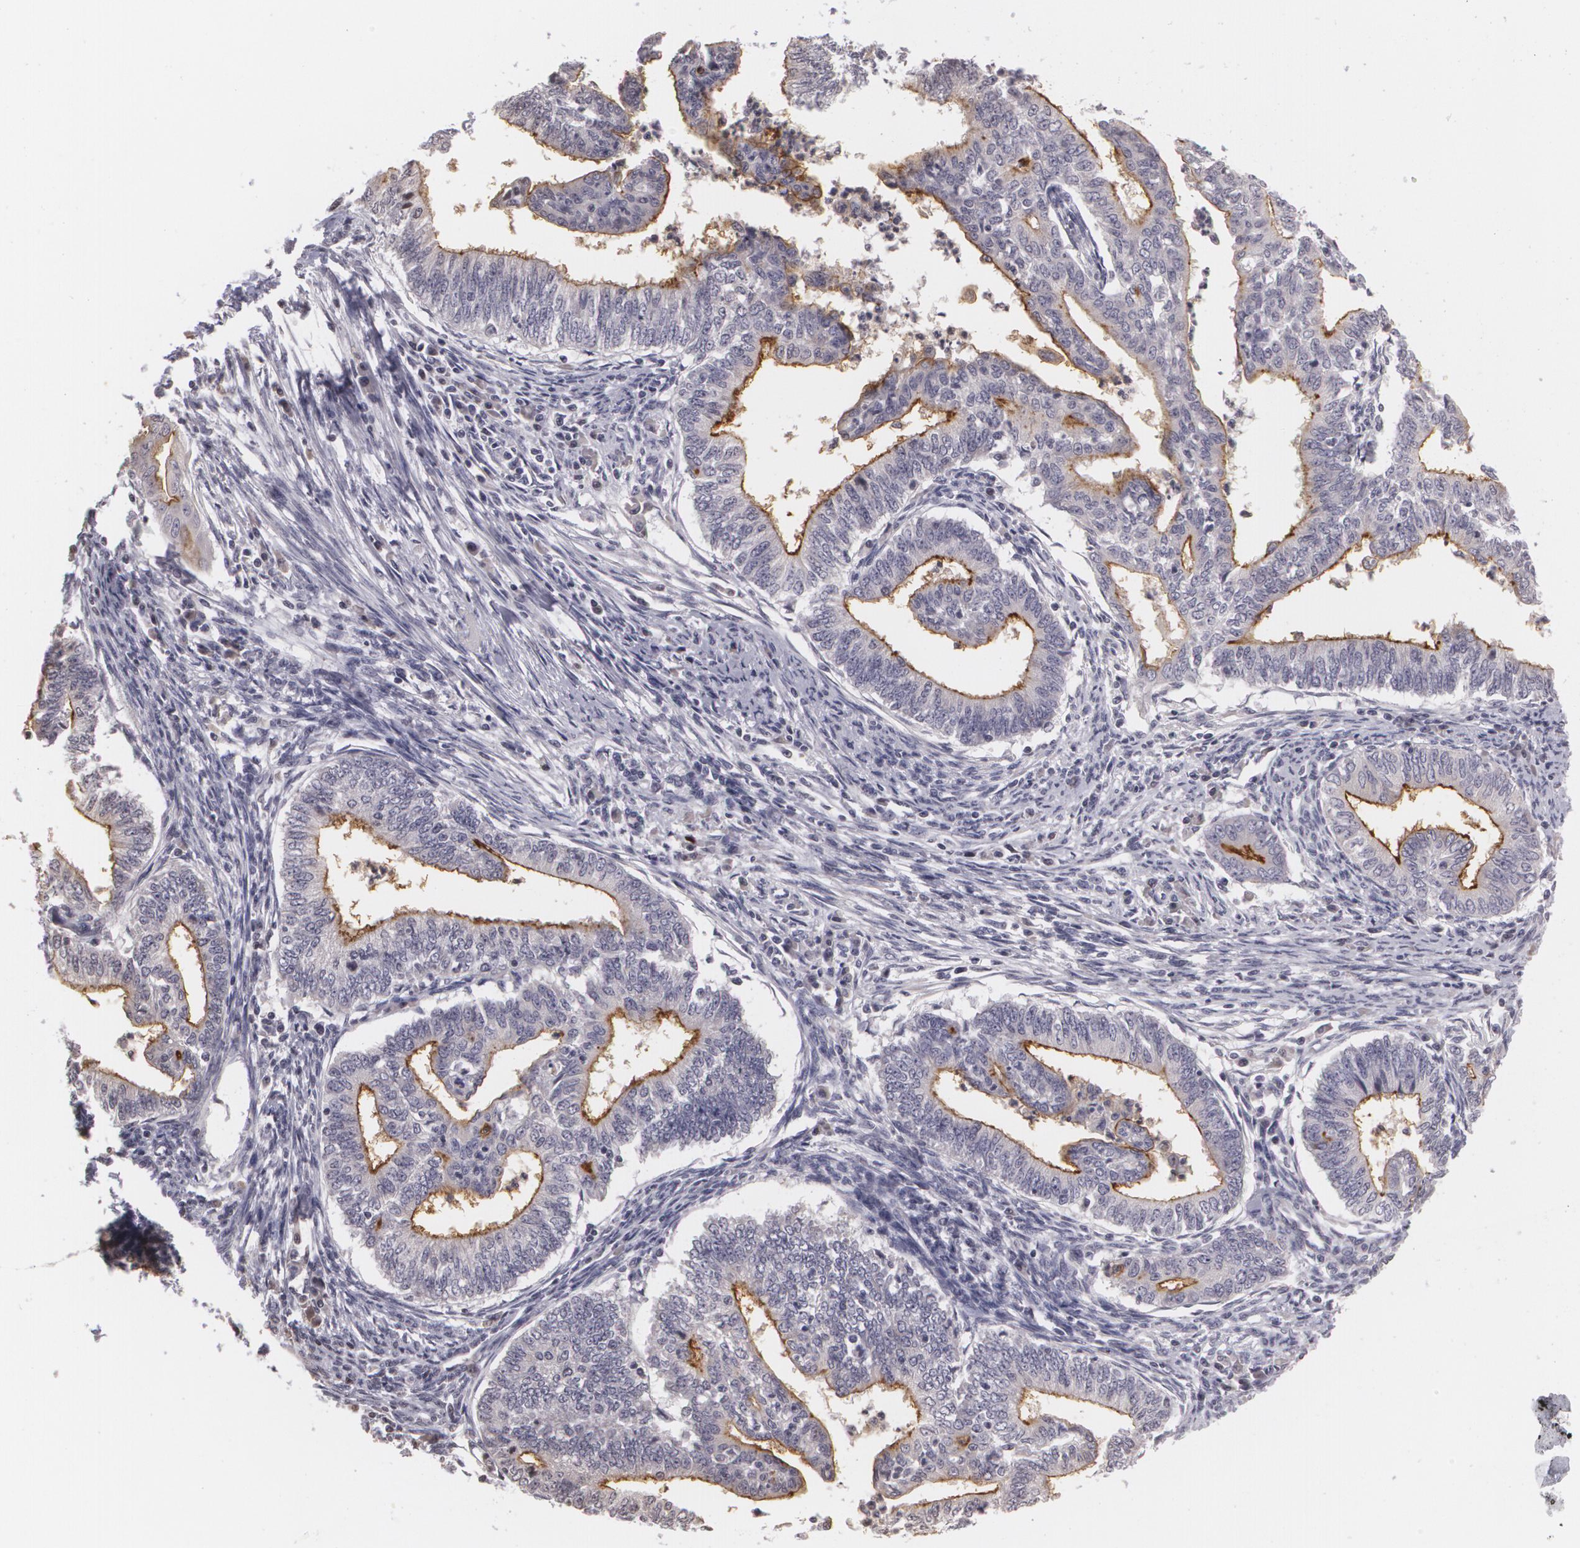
{"staining": {"intensity": "moderate", "quantity": "25%-75%", "location": "cytoplasmic/membranous"}, "tissue": "endometrial cancer", "cell_type": "Tumor cells", "image_type": "cancer", "snomed": [{"axis": "morphology", "description": "Adenocarcinoma, NOS"}, {"axis": "topography", "description": "Endometrium"}], "caption": "Moderate cytoplasmic/membranous protein staining is identified in approximately 25%-75% of tumor cells in endometrial cancer.", "gene": "MUC1", "patient": {"sex": "female", "age": 66}}